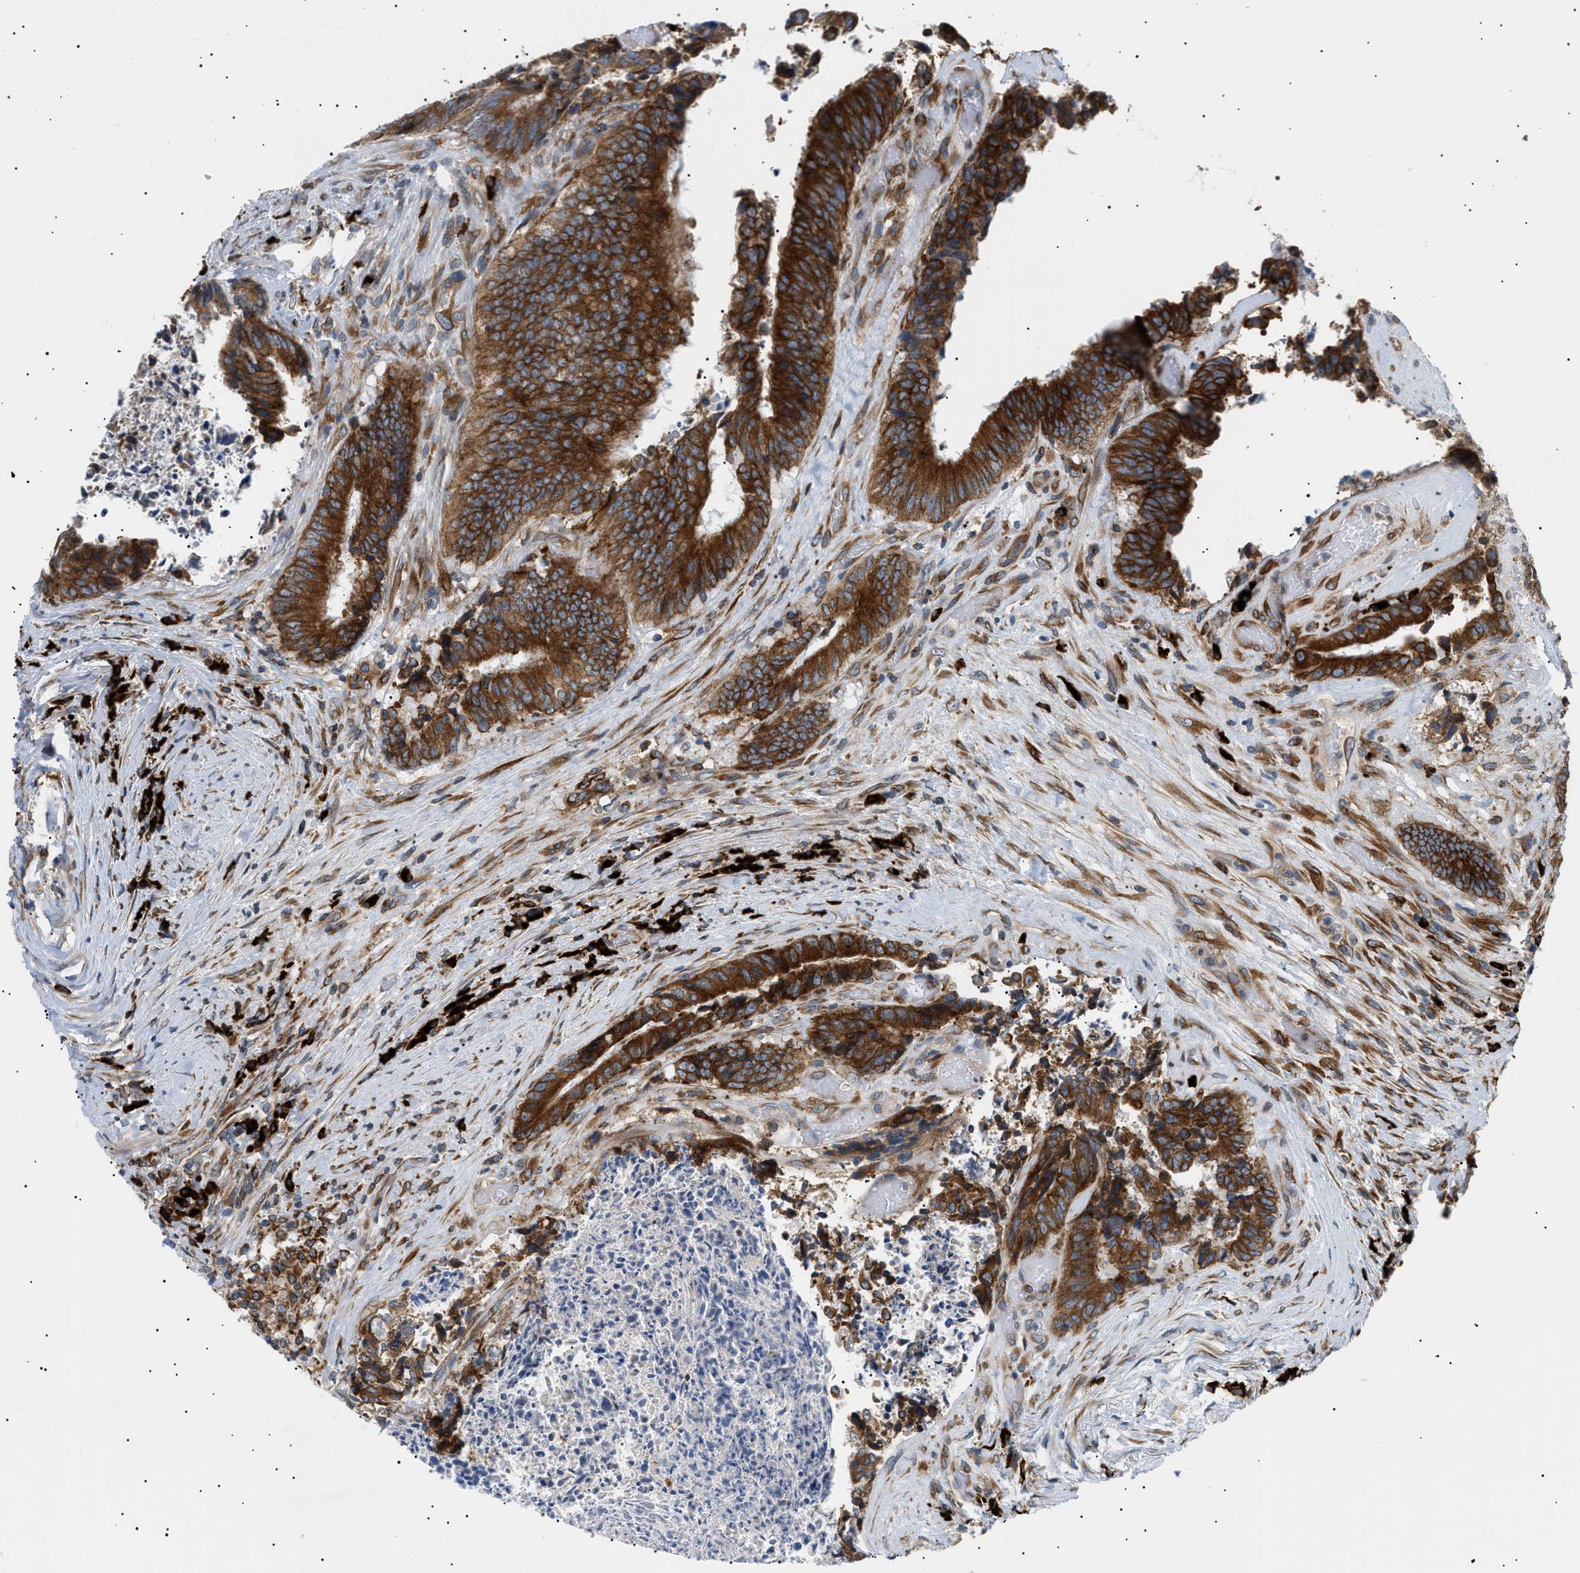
{"staining": {"intensity": "strong", "quantity": ">75%", "location": "cytoplasmic/membranous"}, "tissue": "colorectal cancer", "cell_type": "Tumor cells", "image_type": "cancer", "snomed": [{"axis": "morphology", "description": "Adenocarcinoma, NOS"}, {"axis": "topography", "description": "Rectum"}], "caption": "Strong cytoplasmic/membranous positivity for a protein is identified in approximately >75% of tumor cells of adenocarcinoma (colorectal) using IHC.", "gene": "DERL1", "patient": {"sex": "male", "age": 72}}